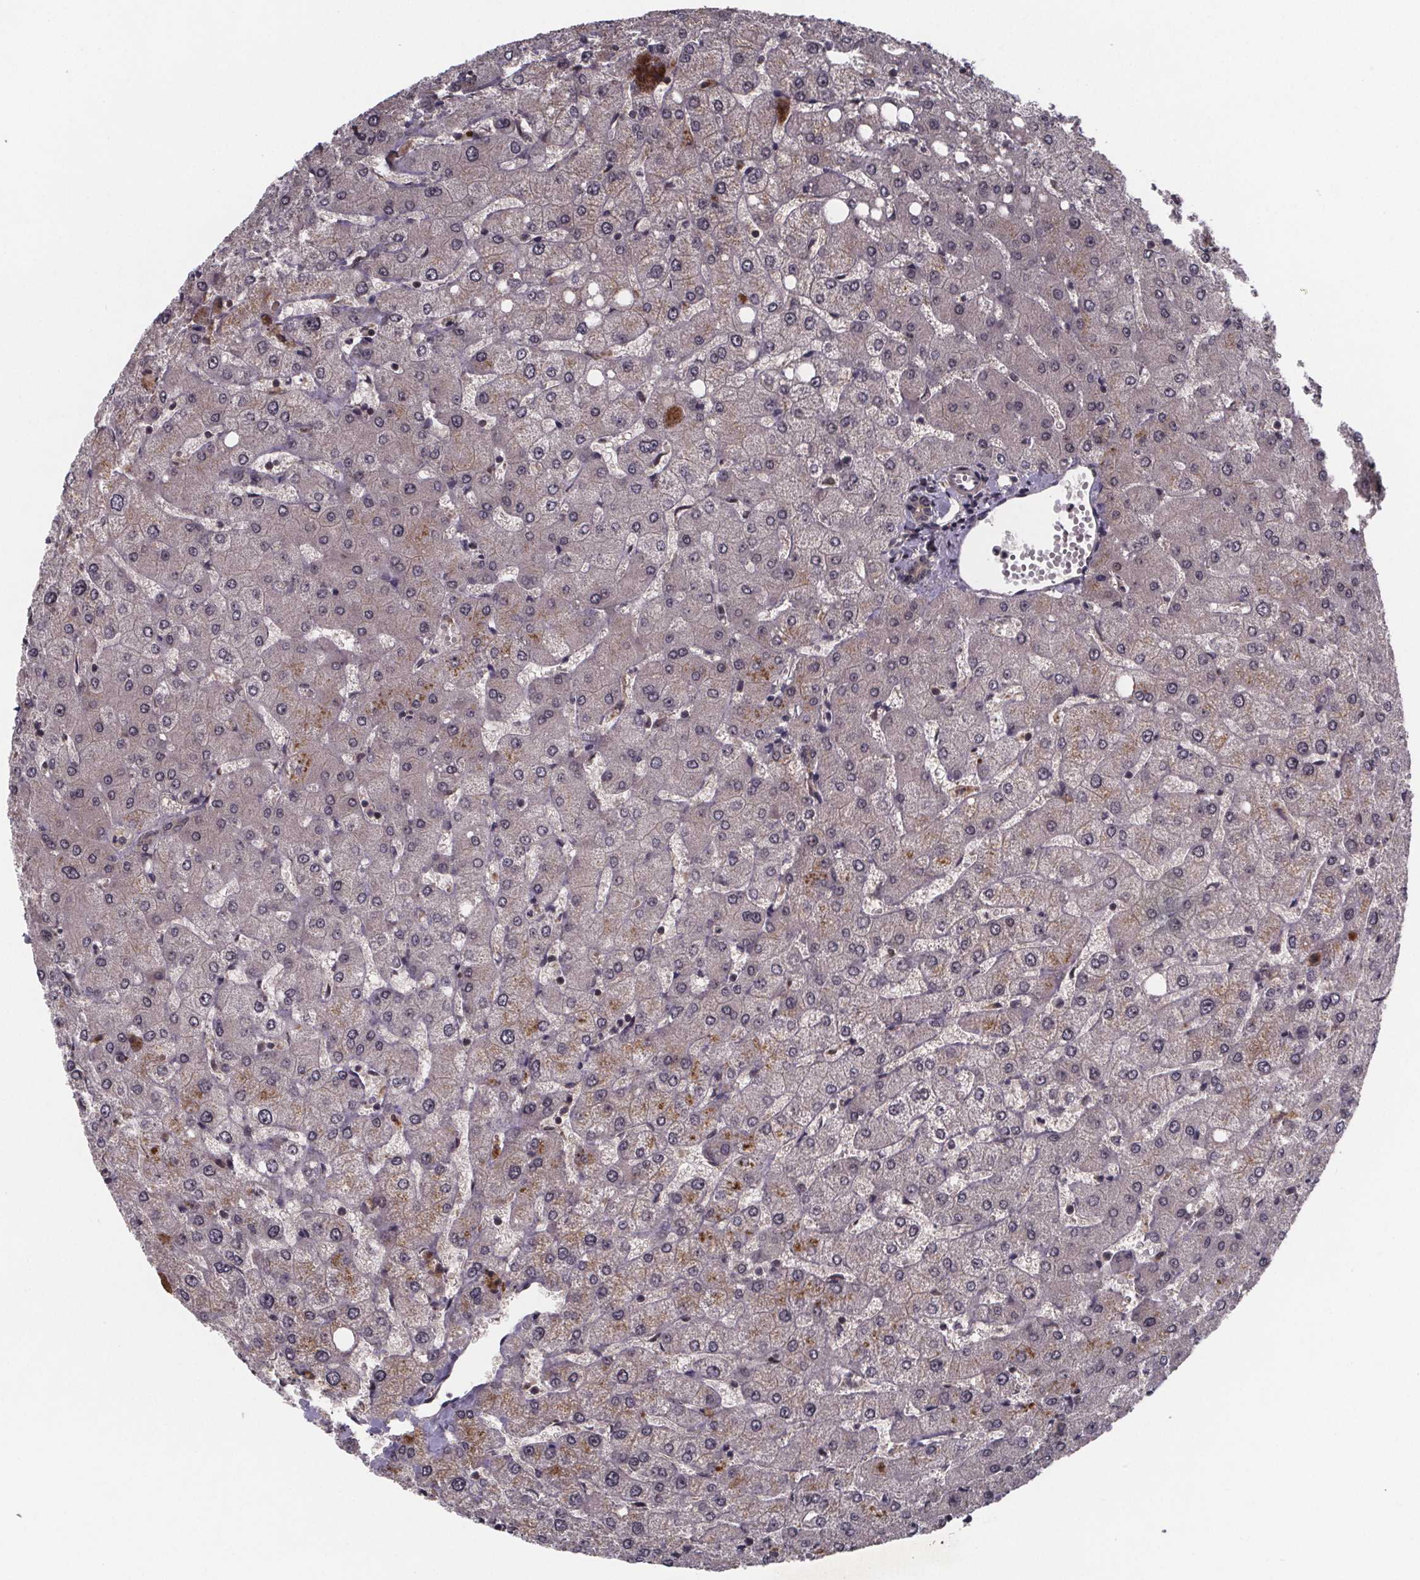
{"staining": {"intensity": "weak", "quantity": "25%-75%", "location": "cytoplasmic/membranous"}, "tissue": "liver", "cell_type": "Cholangiocytes", "image_type": "normal", "snomed": [{"axis": "morphology", "description": "Normal tissue, NOS"}, {"axis": "topography", "description": "Liver"}], "caption": "Protein positivity by IHC reveals weak cytoplasmic/membranous expression in approximately 25%-75% of cholangiocytes in normal liver.", "gene": "FN3KRP", "patient": {"sex": "female", "age": 54}}